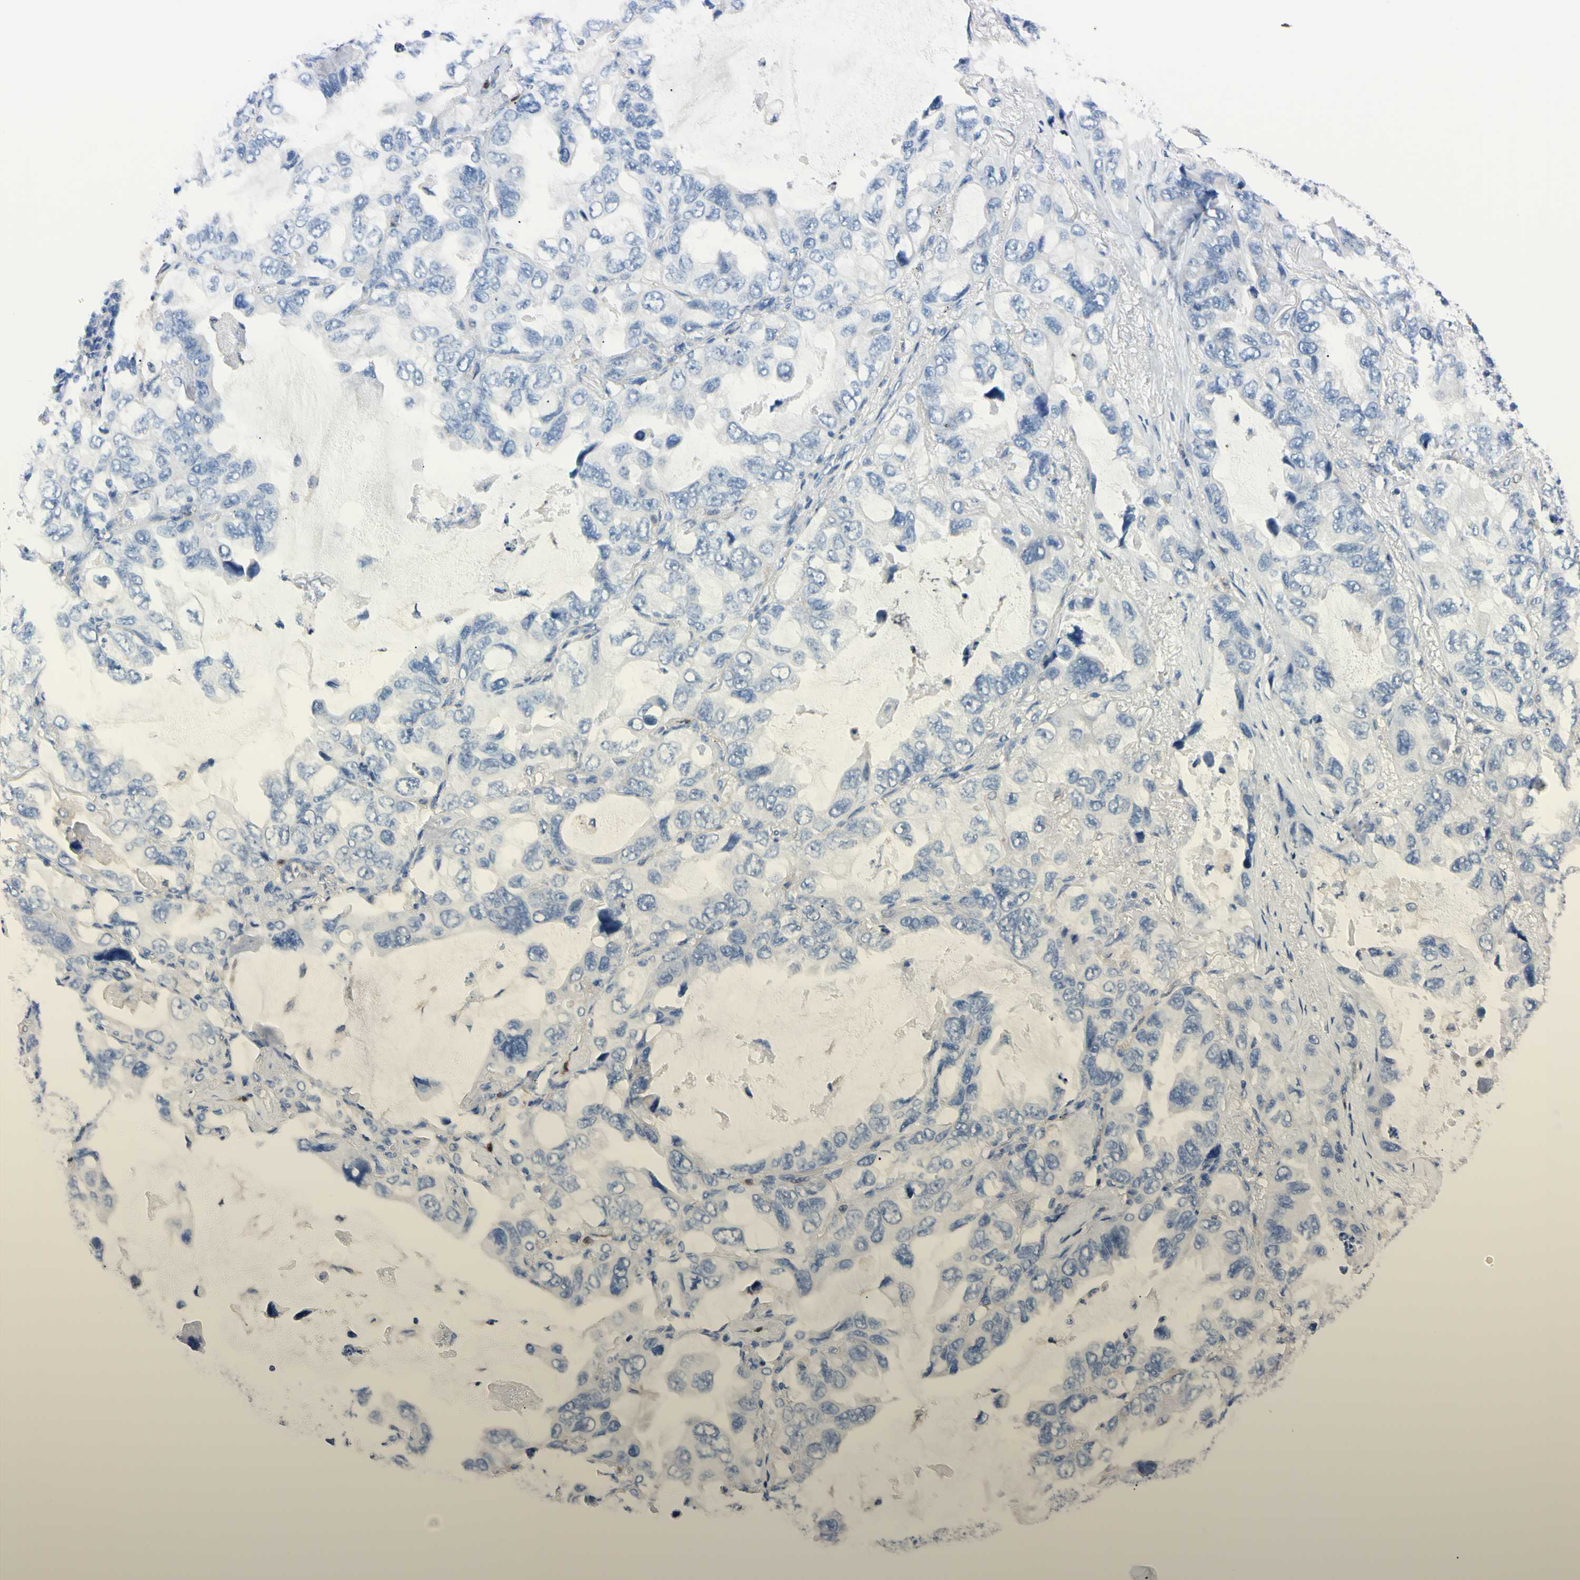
{"staining": {"intensity": "negative", "quantity": "none", "location": "none"}, "tissue": "lung cancer", "cell_type": "Tumor cells", "image_type": "cancer", "snomed": [{"axis": "morphology", "description": "Squamous cell carcinoma, NOS"}, {"axis": "topography", "description": "Lung"}], "caption": "The immunohistochemistry image has no significant expression in tumor cells of lung cancer tissue.", "gene": "NCF4", "patient": {"sex": "female", "age": 73}}